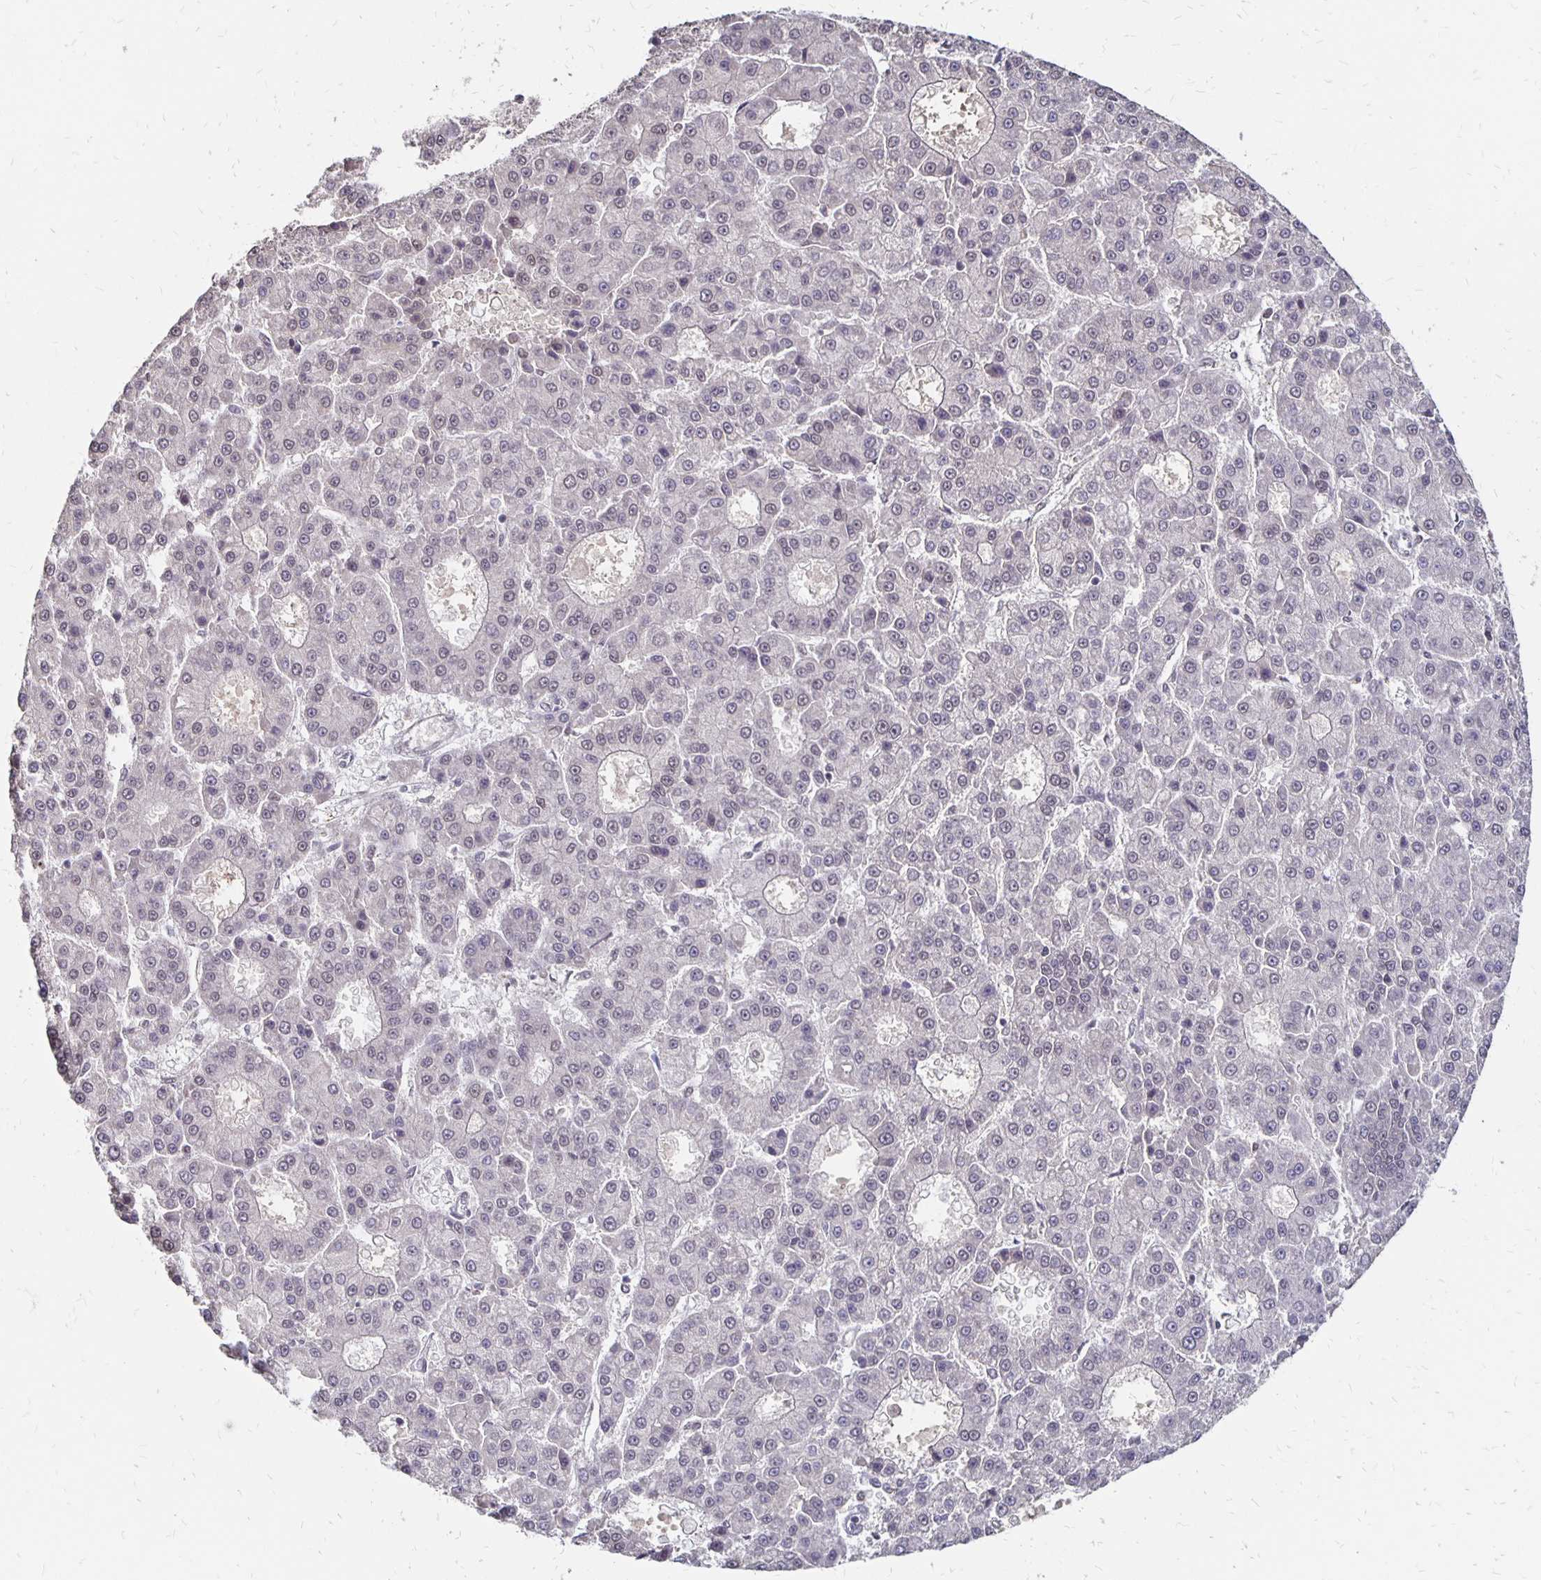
{"staining": {"intensity": "negative", "quantity": "none", "location": "none"}, "tissue": "liver cancer", "cell_type": "Tumor cells", "image_type": "cancer", "snomed": [{"axis": "morphology", "description": "Carcinoma, Hepatocellular, NOS"}, {"axis": "topography", "description": "Liver"}], "caption": "There is no significant positivity in tumor cells of liver cancer.", "gene": "CLASRP", "patient": {"sex": "male", "age": 70}}